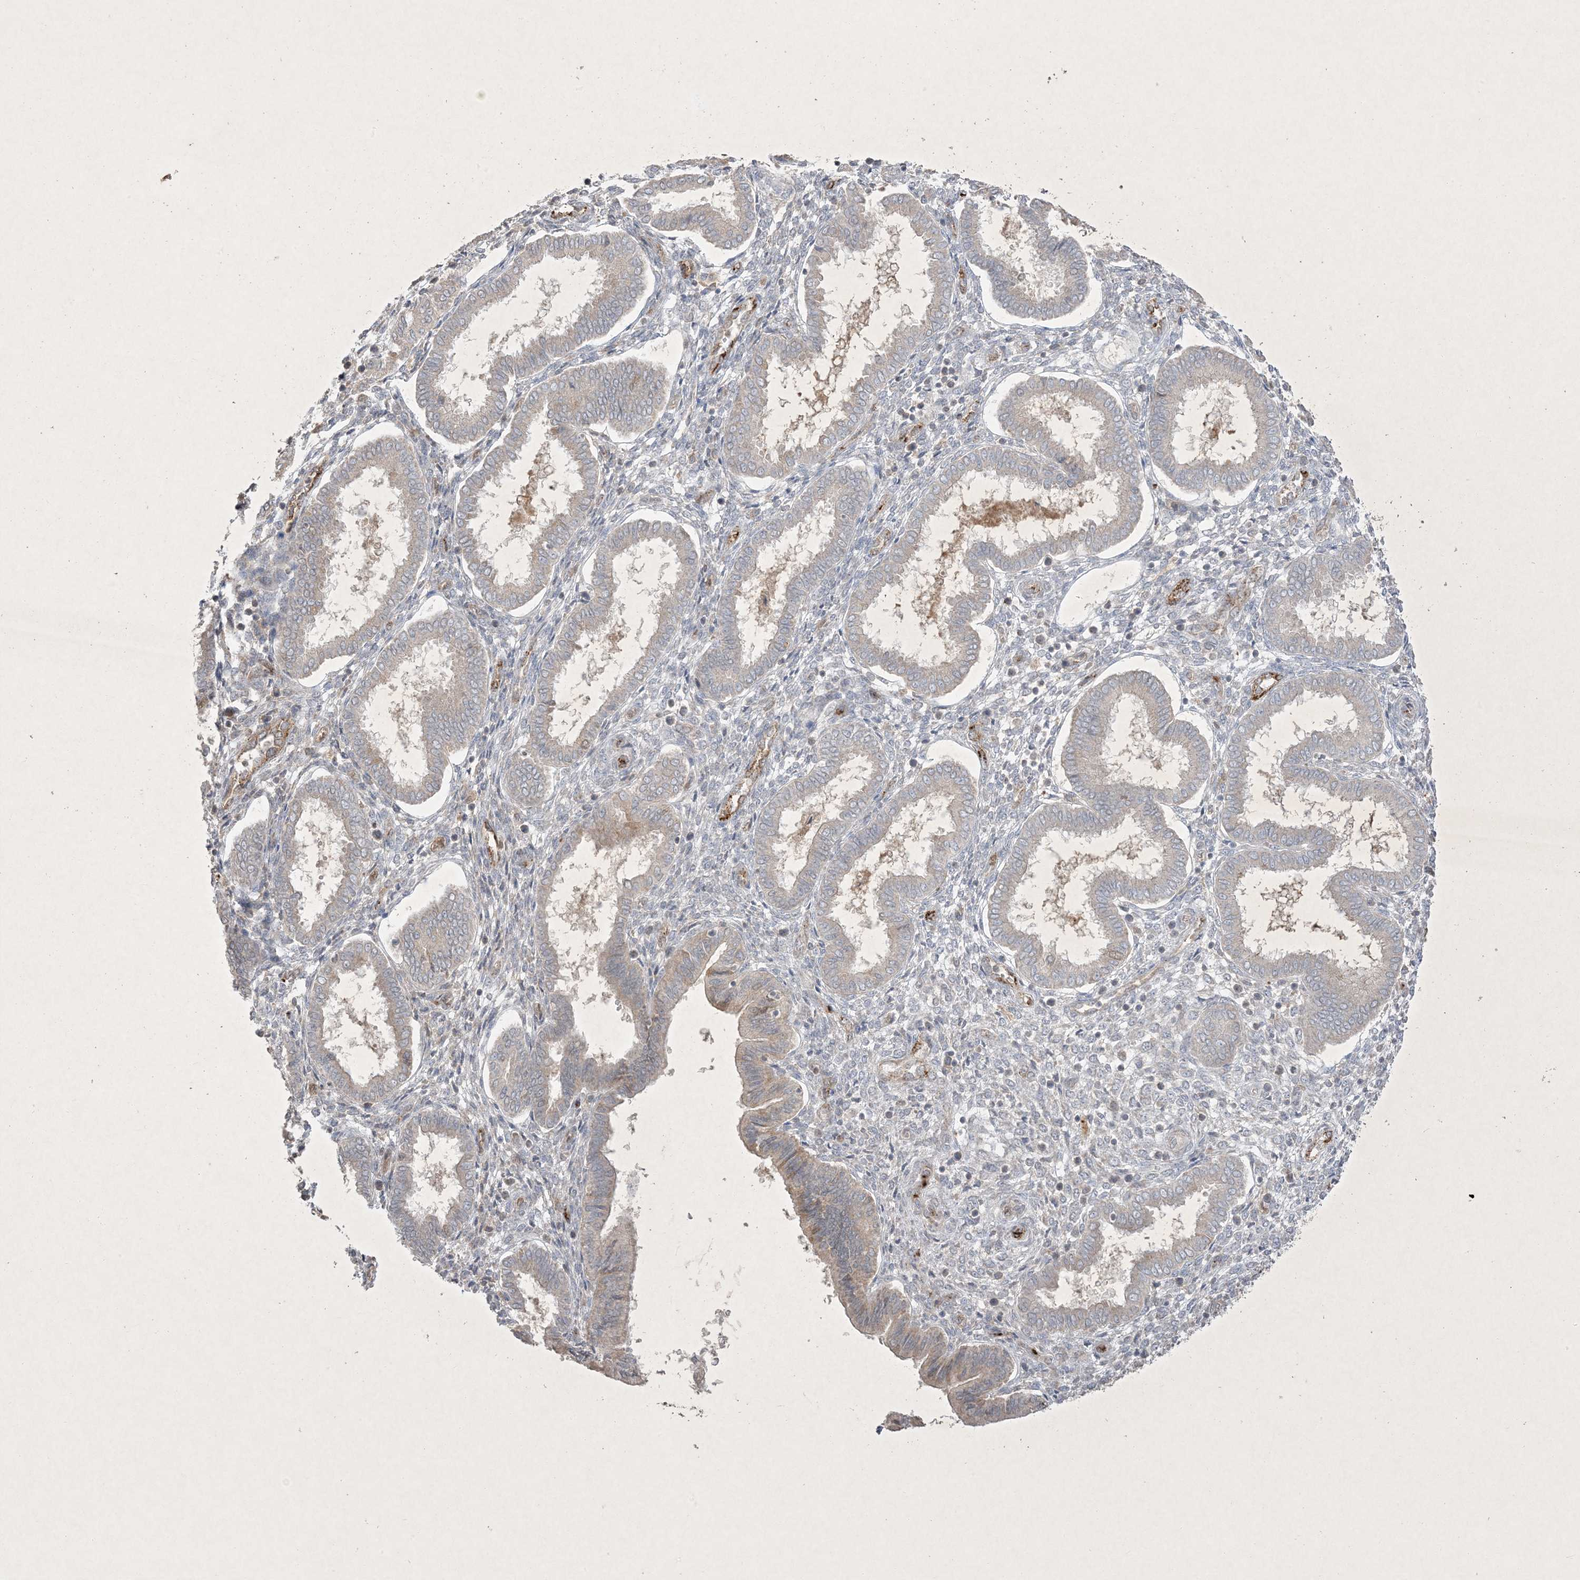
{"staining": {"intensity": "negative", "quantity": "none", "location": "none"}, "tissue": "endometrium", "cell_type": "Cells in endometrial stroma", "image_type": "normal", "snomed": [{"axis": "morphology", "description": "Normal tissue, NOS"}, {"axis": "topography", "description": "Endometrium"}], "caption": "DAB (3,3'-diaminobenzidine) immunohistochemical staining of normal human endometrium displays no significant expression in cells in endometrial stroma. The staining was performed using DAB (3,3'-diaminobenzidine) to visualize the protein expression in brown, while the nuclei were stained in blue with hematoxylin (Magnification: 20x).", "gene": "PRSS36", "patient": {"sex": "female", "age": 24}}